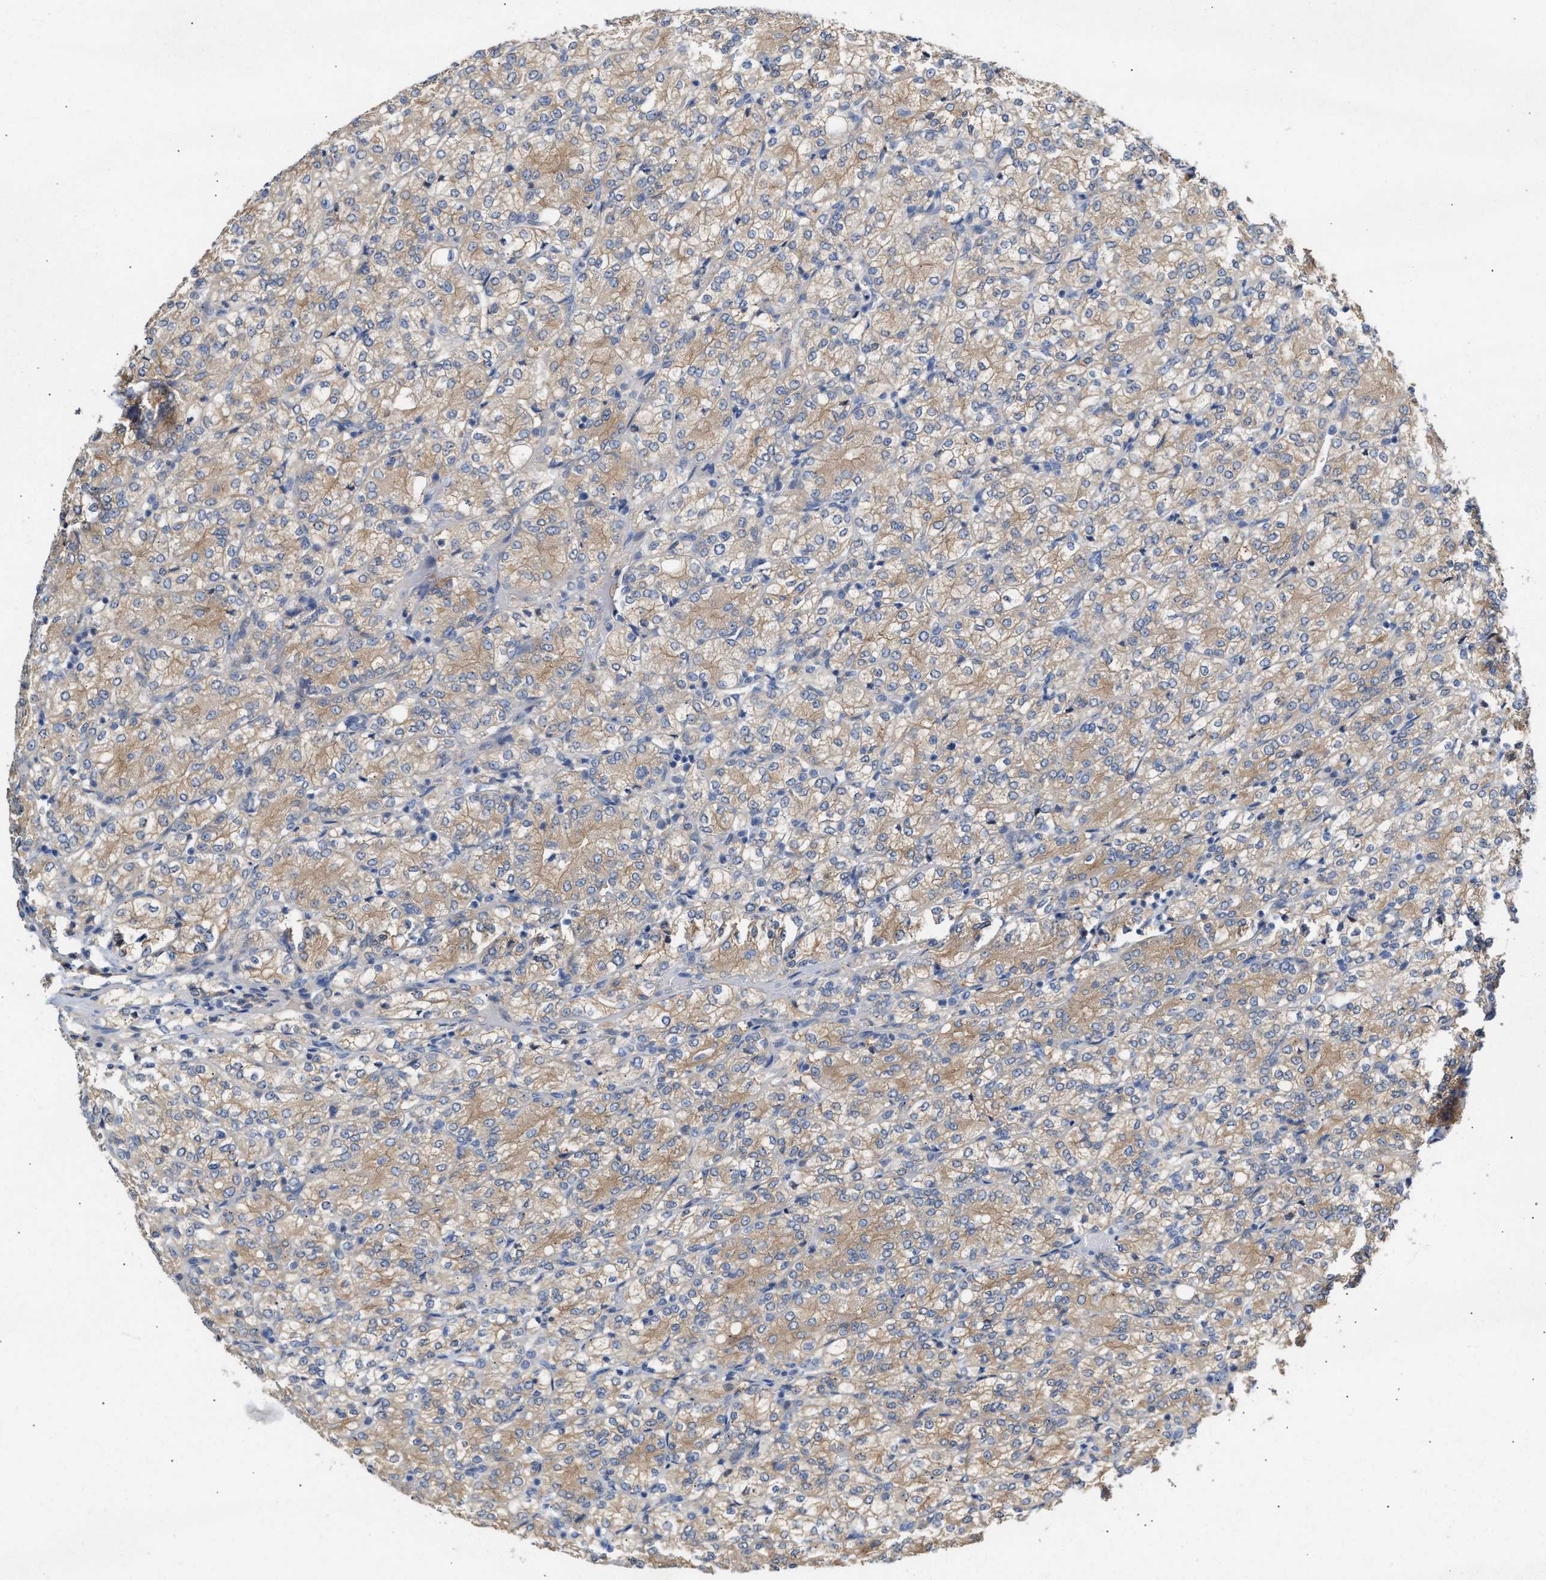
{"staining": {"intensity": "weak", "quantity": ">75%", "location": "cytoplasmic/membranous"}, "tissue": "renal cancer", "cell_type": "Tumor cells", "image_type": "cancer", "snomed": [{"axis": "morphology", "description": "Adenocarcinoma, NOS"}, {"axis": "topography", "description": "Kidney"}], "caption": "Brown immunohistochemical staining in human renal cancer displays weak cytoplasmic/membranous staining in about >75% of tumor cells. (IHC, brightfield microscopy, high magnification).", "gene": "BBLN", "patient": {"sex": "male", "age": 77}}